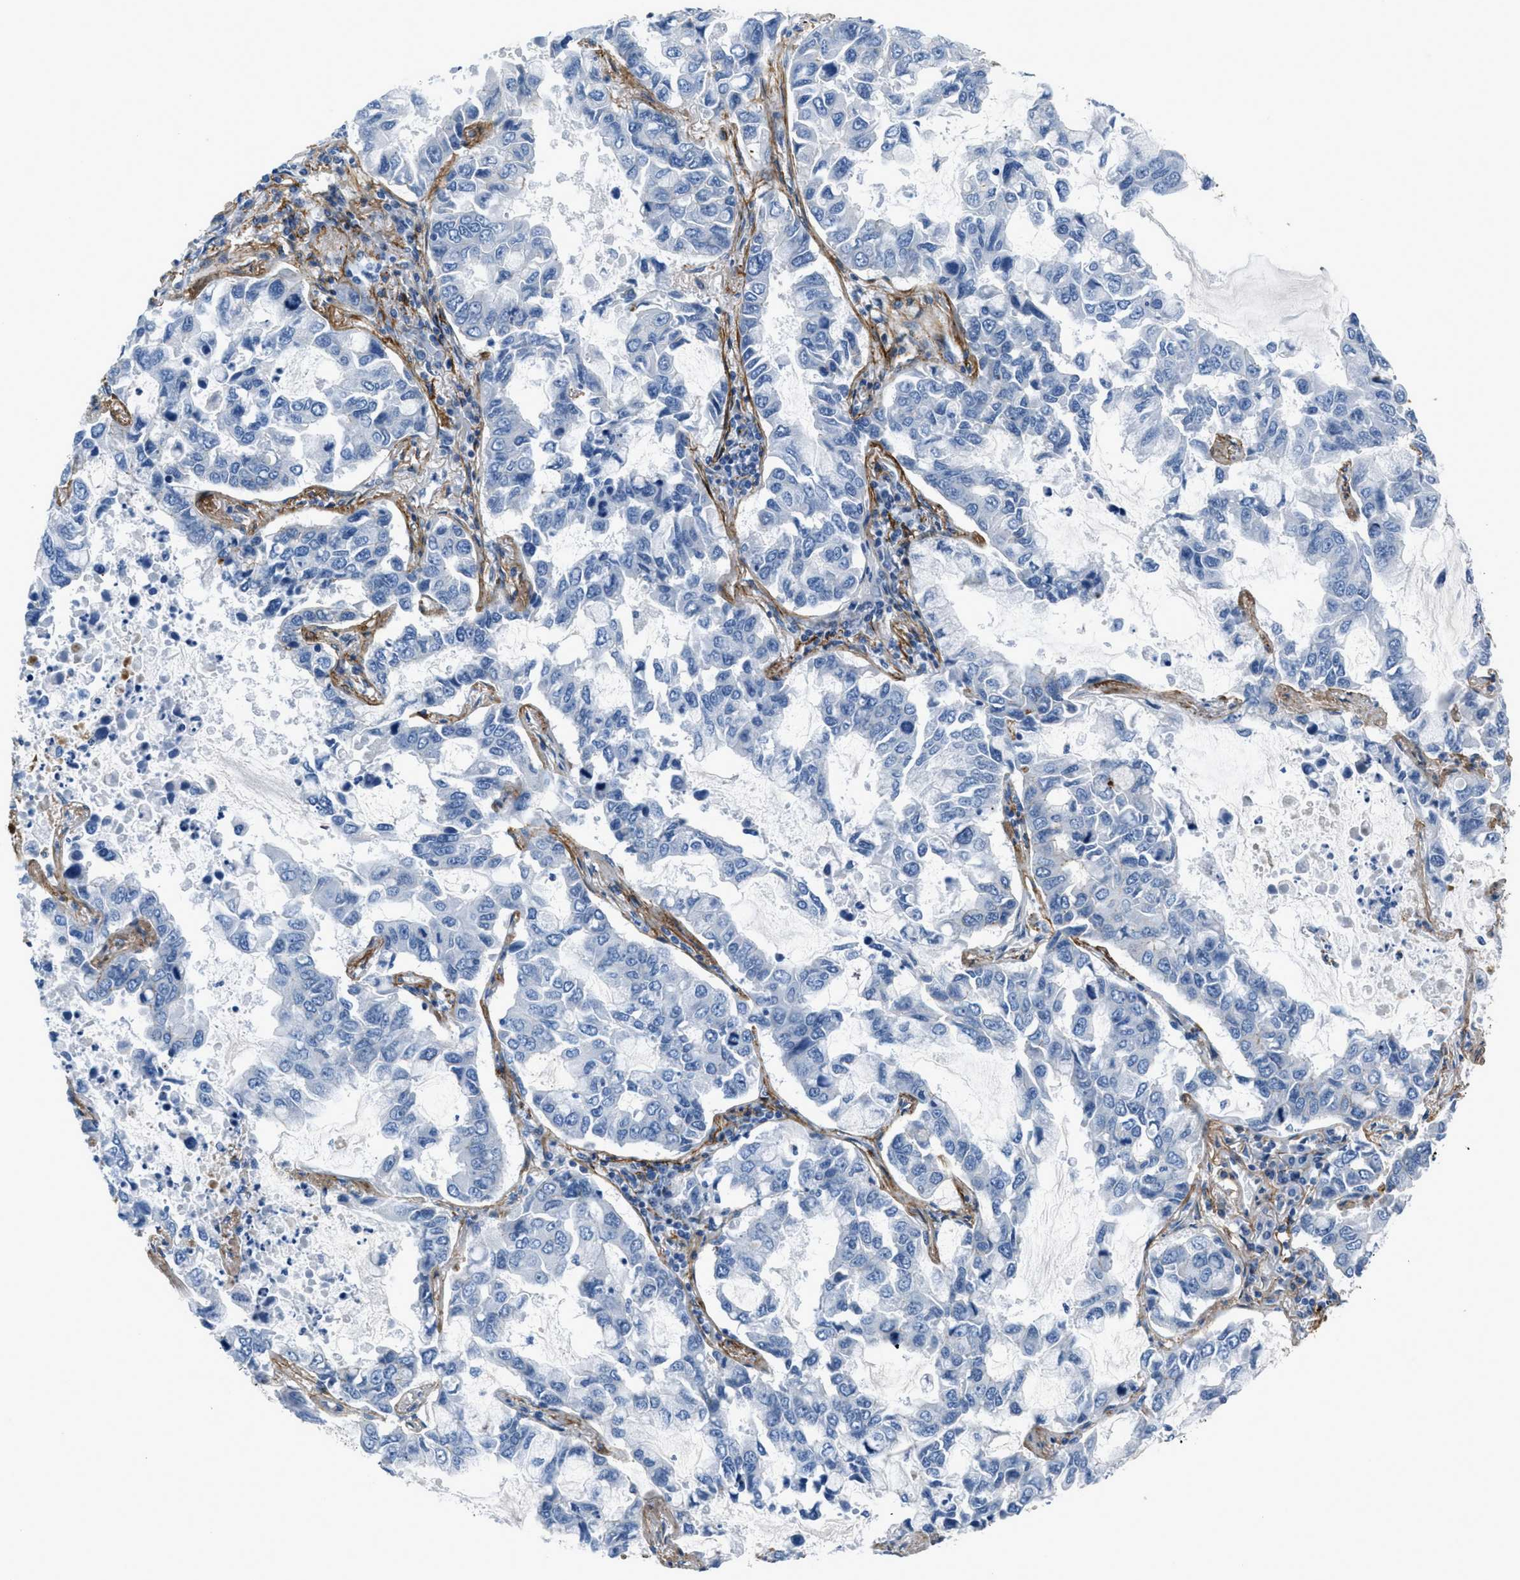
{"staining": {"intensity": "negative", "quantity": "none", "location": "none"}, "tissue": "lung cancer", "cell_type": "Tumor cells", "image_type": "cancer", "snomed": [{"axis": "morphology", "description": "Adenocarcinoma, NOS"}, {"axis": "topography", "description": "Lung"}], "caption": "DAB immunohistochemical staining of adenocarcinoma (lung) displays no significant staining in tumor cells.", "gene": "FBN1", "patient": {"sex": "male", "age": 64}}